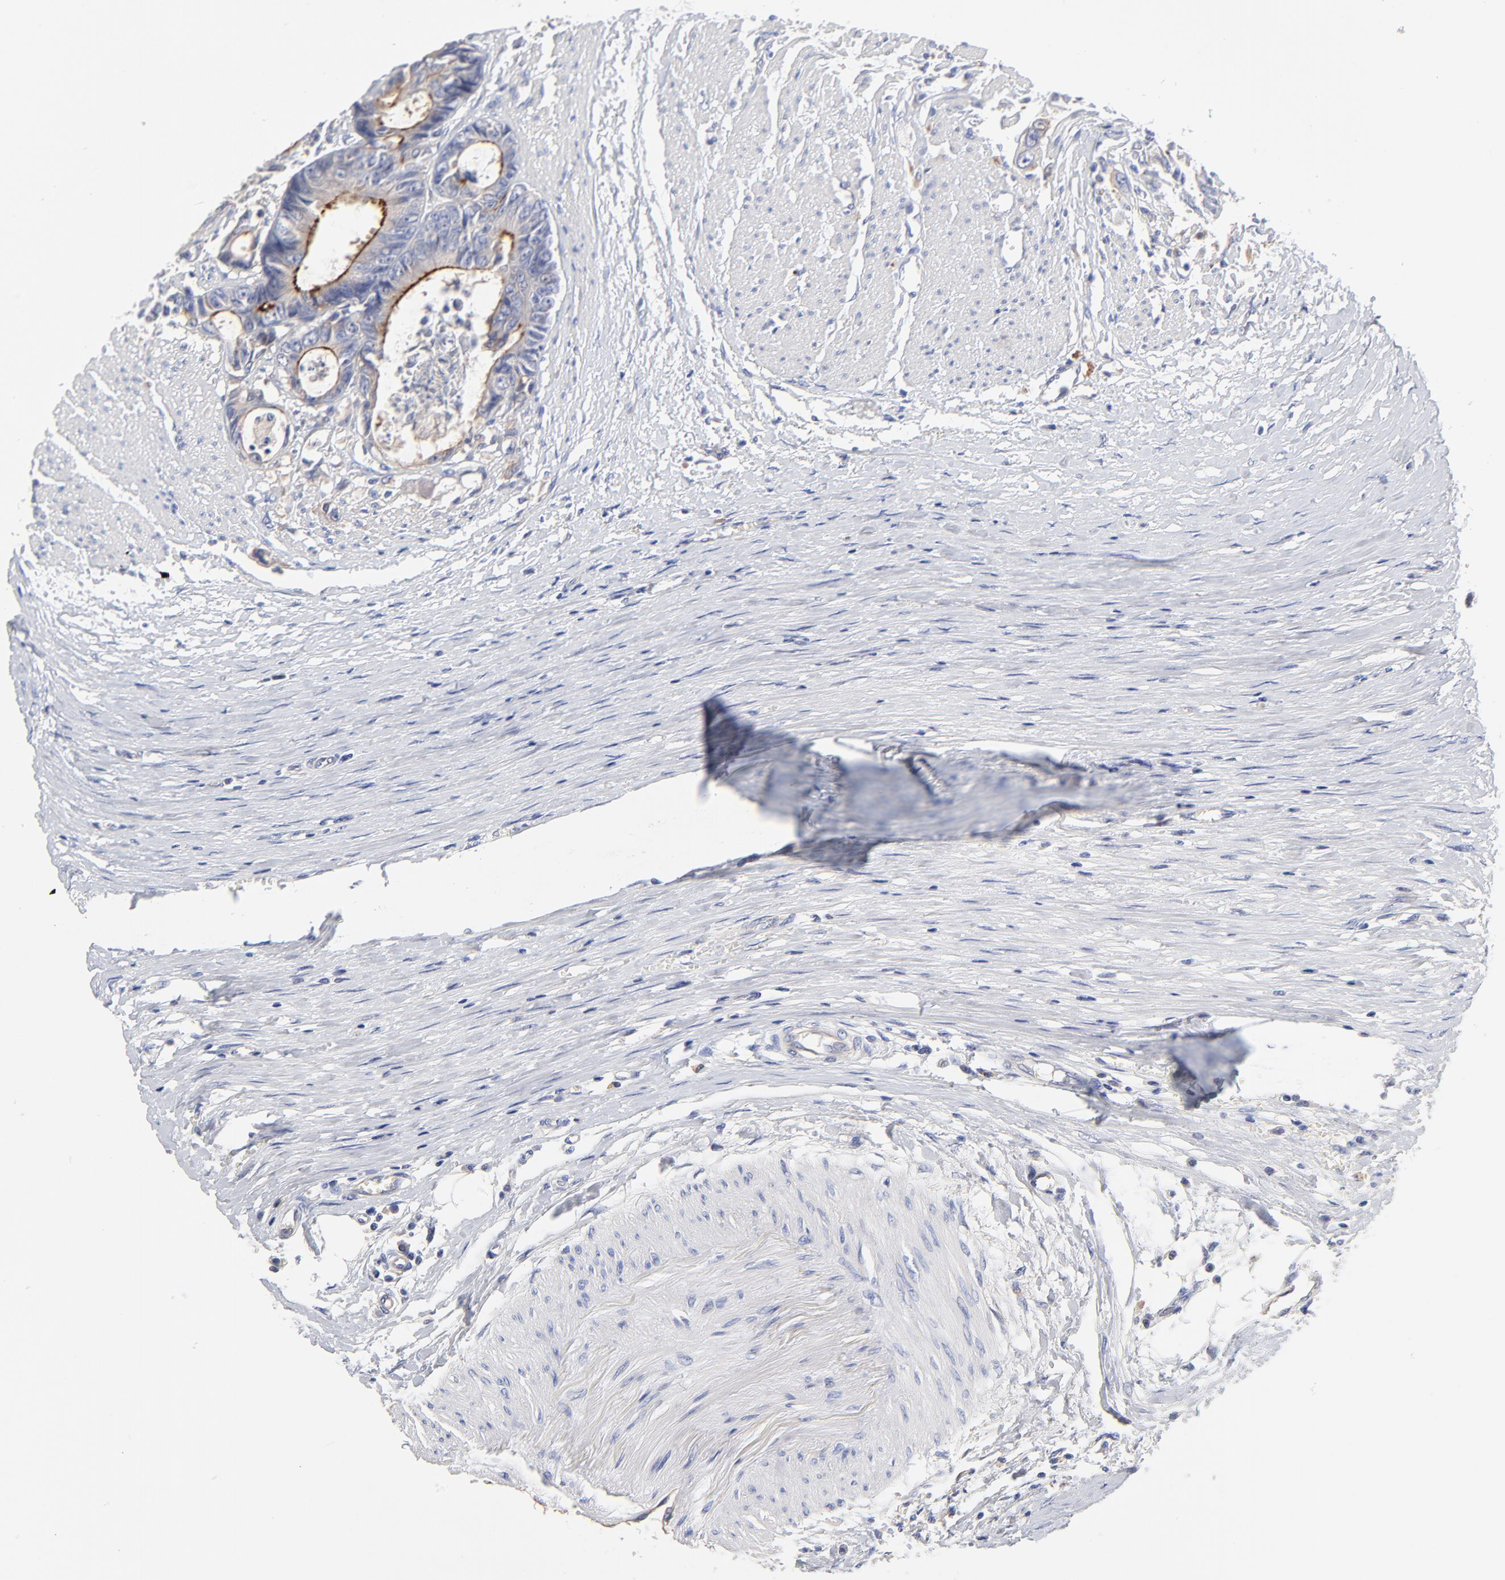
{"staining": {"intensity": "moderate", "quantity": "25%-75%", "location": "cytoplasmic/membranous"}, "tissue": "colorectal cancer", "cell_type": "Tumor cells", "image_type": "cancer", "snomed": [{"axis": "morphology", "description": "Adenocarcinoma, NOS"}, {"axis": "topography", "description": "Rectum"}], "caption": "Colorectal cancer (adenocarcinoma) was stained to show a protein in brown. There is medium levels of moderate cytoplasmic/membranous positivity in approximately 25%-75% of tumor cells.", "gene": "FBXL2", "patient": {"sex": "female", "age": 98}}